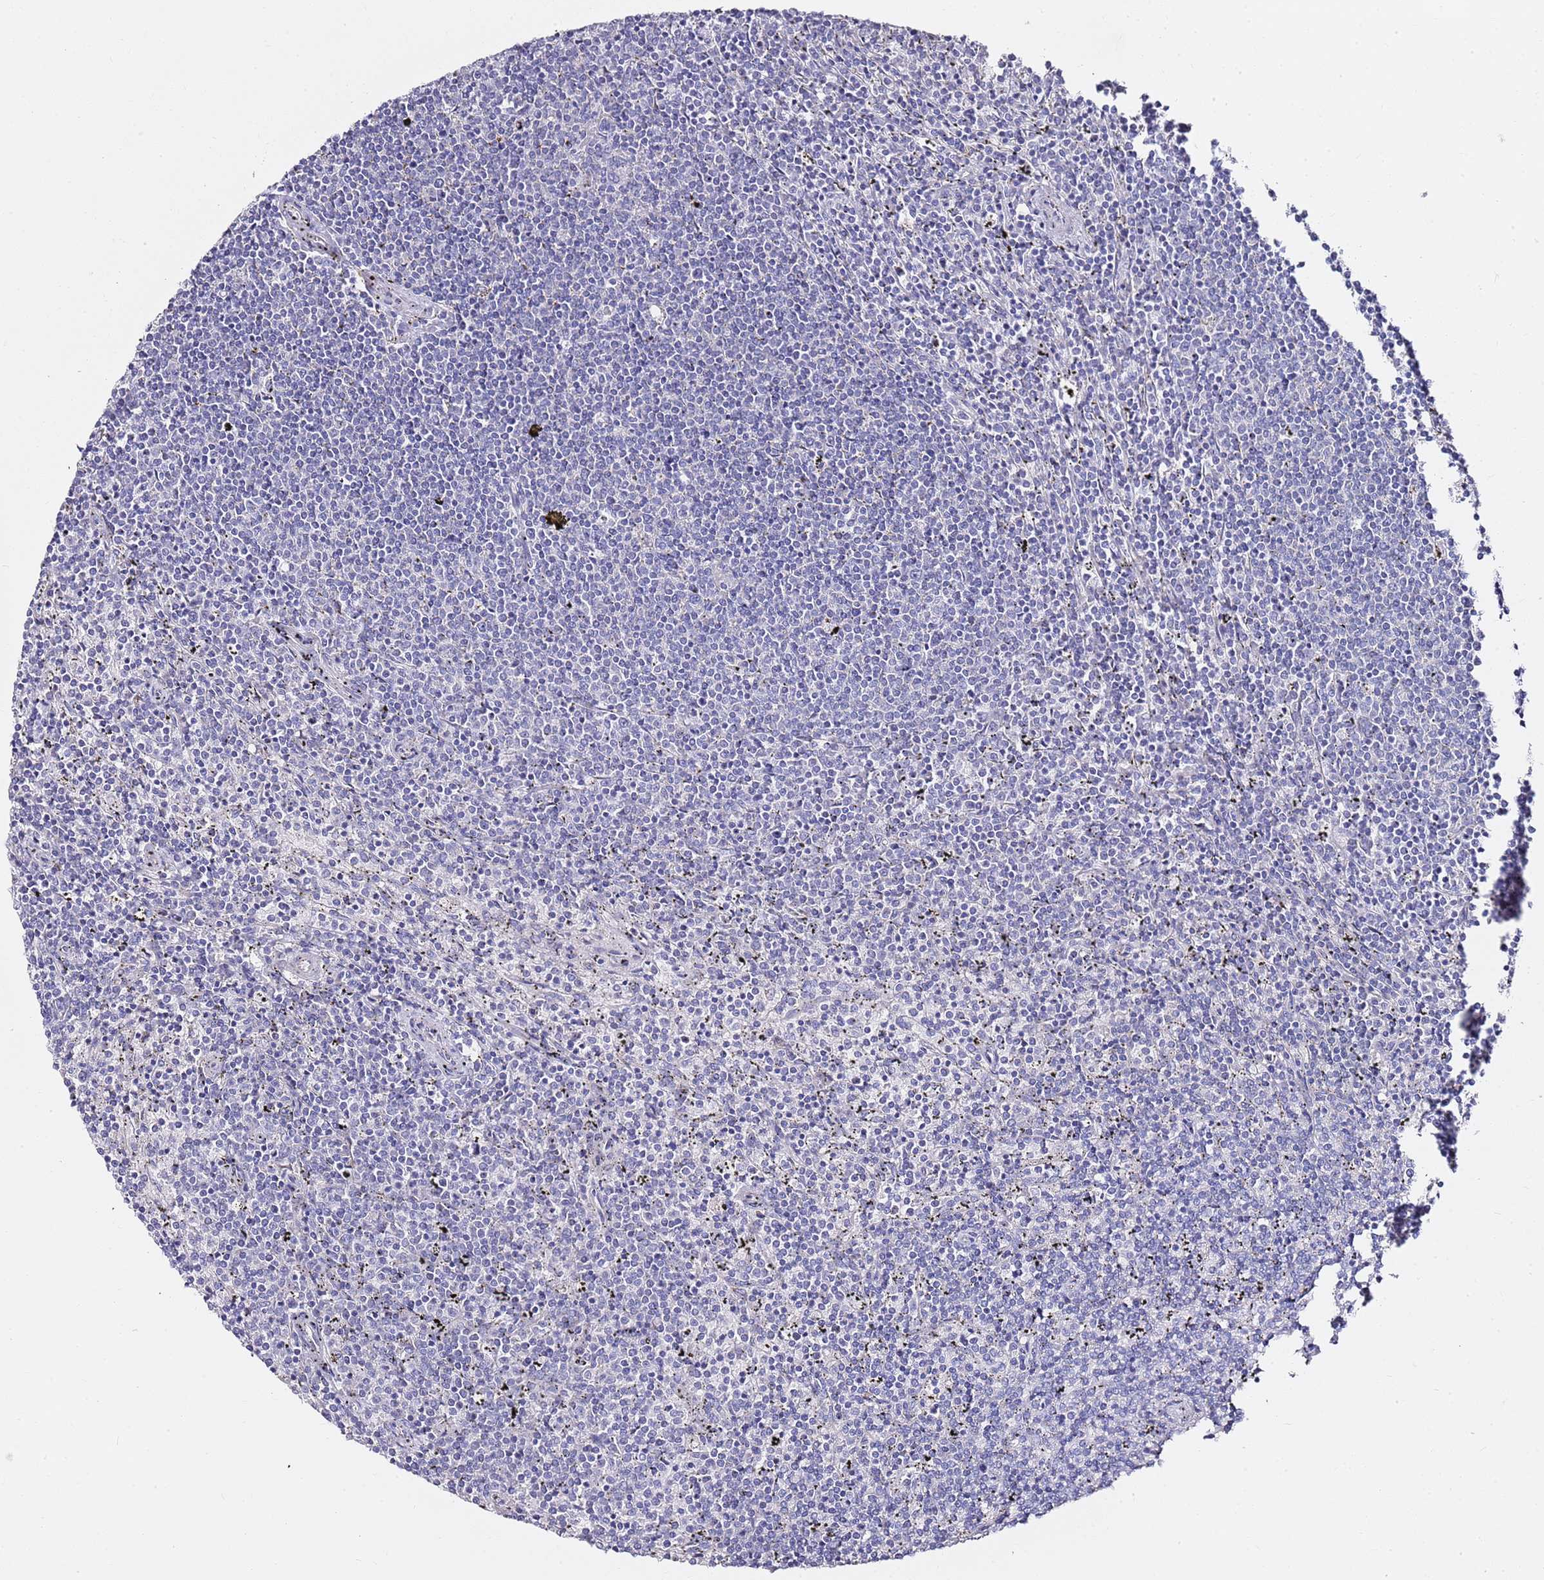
{"staining": {"intensity": "negative", "quantity": "none", "location": "none"}, "tissue": "lymphoma", "cell_type": "Tumor cells", "image_type": "cancer", "snomed": [{"axis": "morphology", "description": "Malignant lymphoma, non-Hodgkin's type, Low grade"}, {"axis": "topography", "description": "Spleen"}], "caption": "IHC micrograph of human low-grade malignant lymphoma, non-Hodgkin's type stained for a protein (brown), which demonstrates no positivity in tumor cells.", "gene": "MYBPC3", "patient": {"sex": "female", "age": 50}}